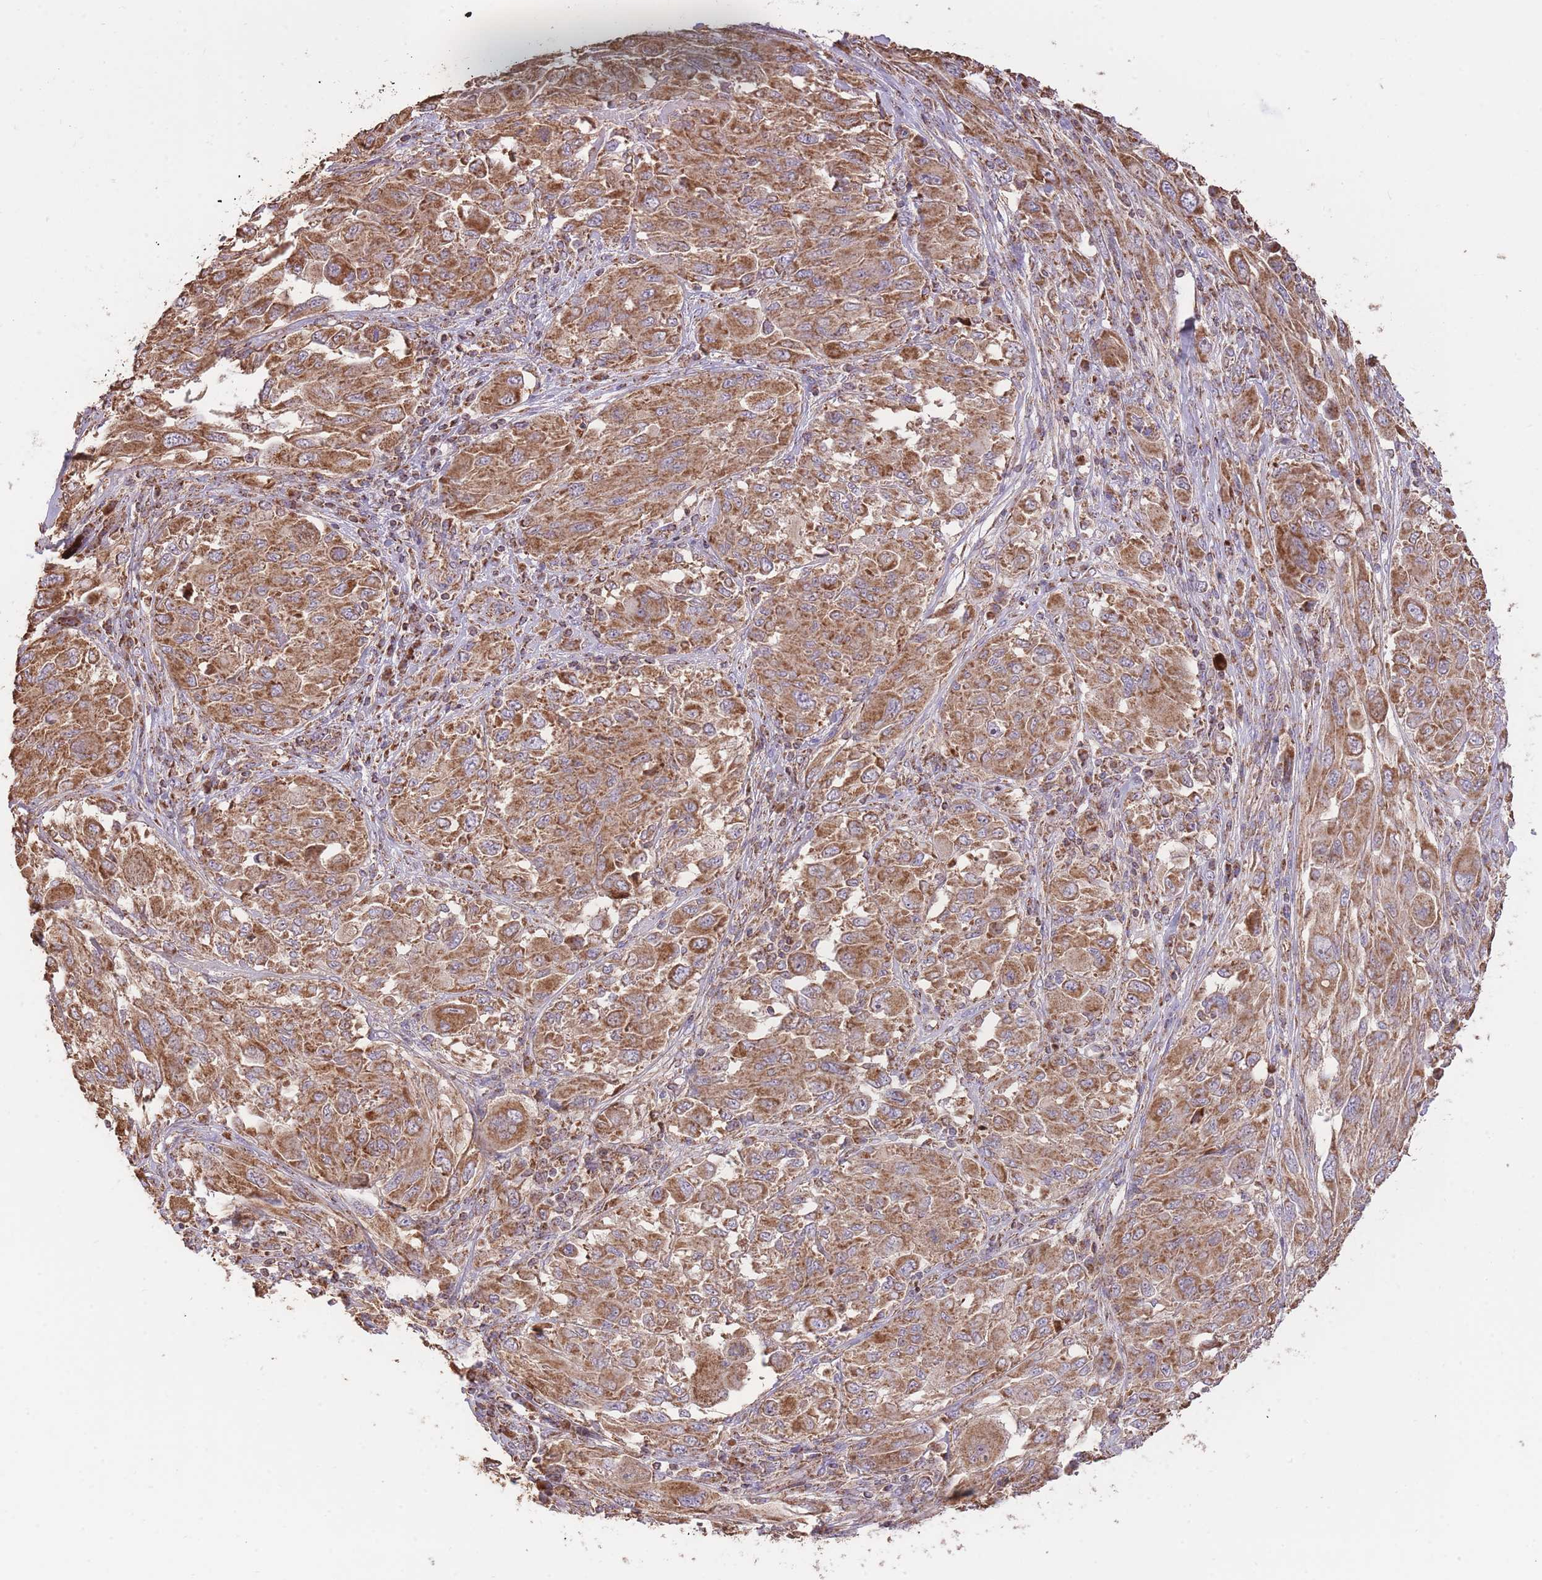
{"staining": {"intensity": "moderate", "quantity": ">75%", "location": "cytoplasmic/membranous"}, "tissue": "melanoma", "cell_type": "Tumor cells", "image_type": "cancer", "snomed": [{"axis": "morphology", "description": "Malignant melanoma, NOS"}, {"axis": "topography", "description": "Skin"}], "caption": "A photomicrograph of human melanoma stained for a protein shows moderate cytoplasmic/membranous brown staining in tumor cells.", "gene": "PREP", "patient": {"sex": "female", "age": 91}}